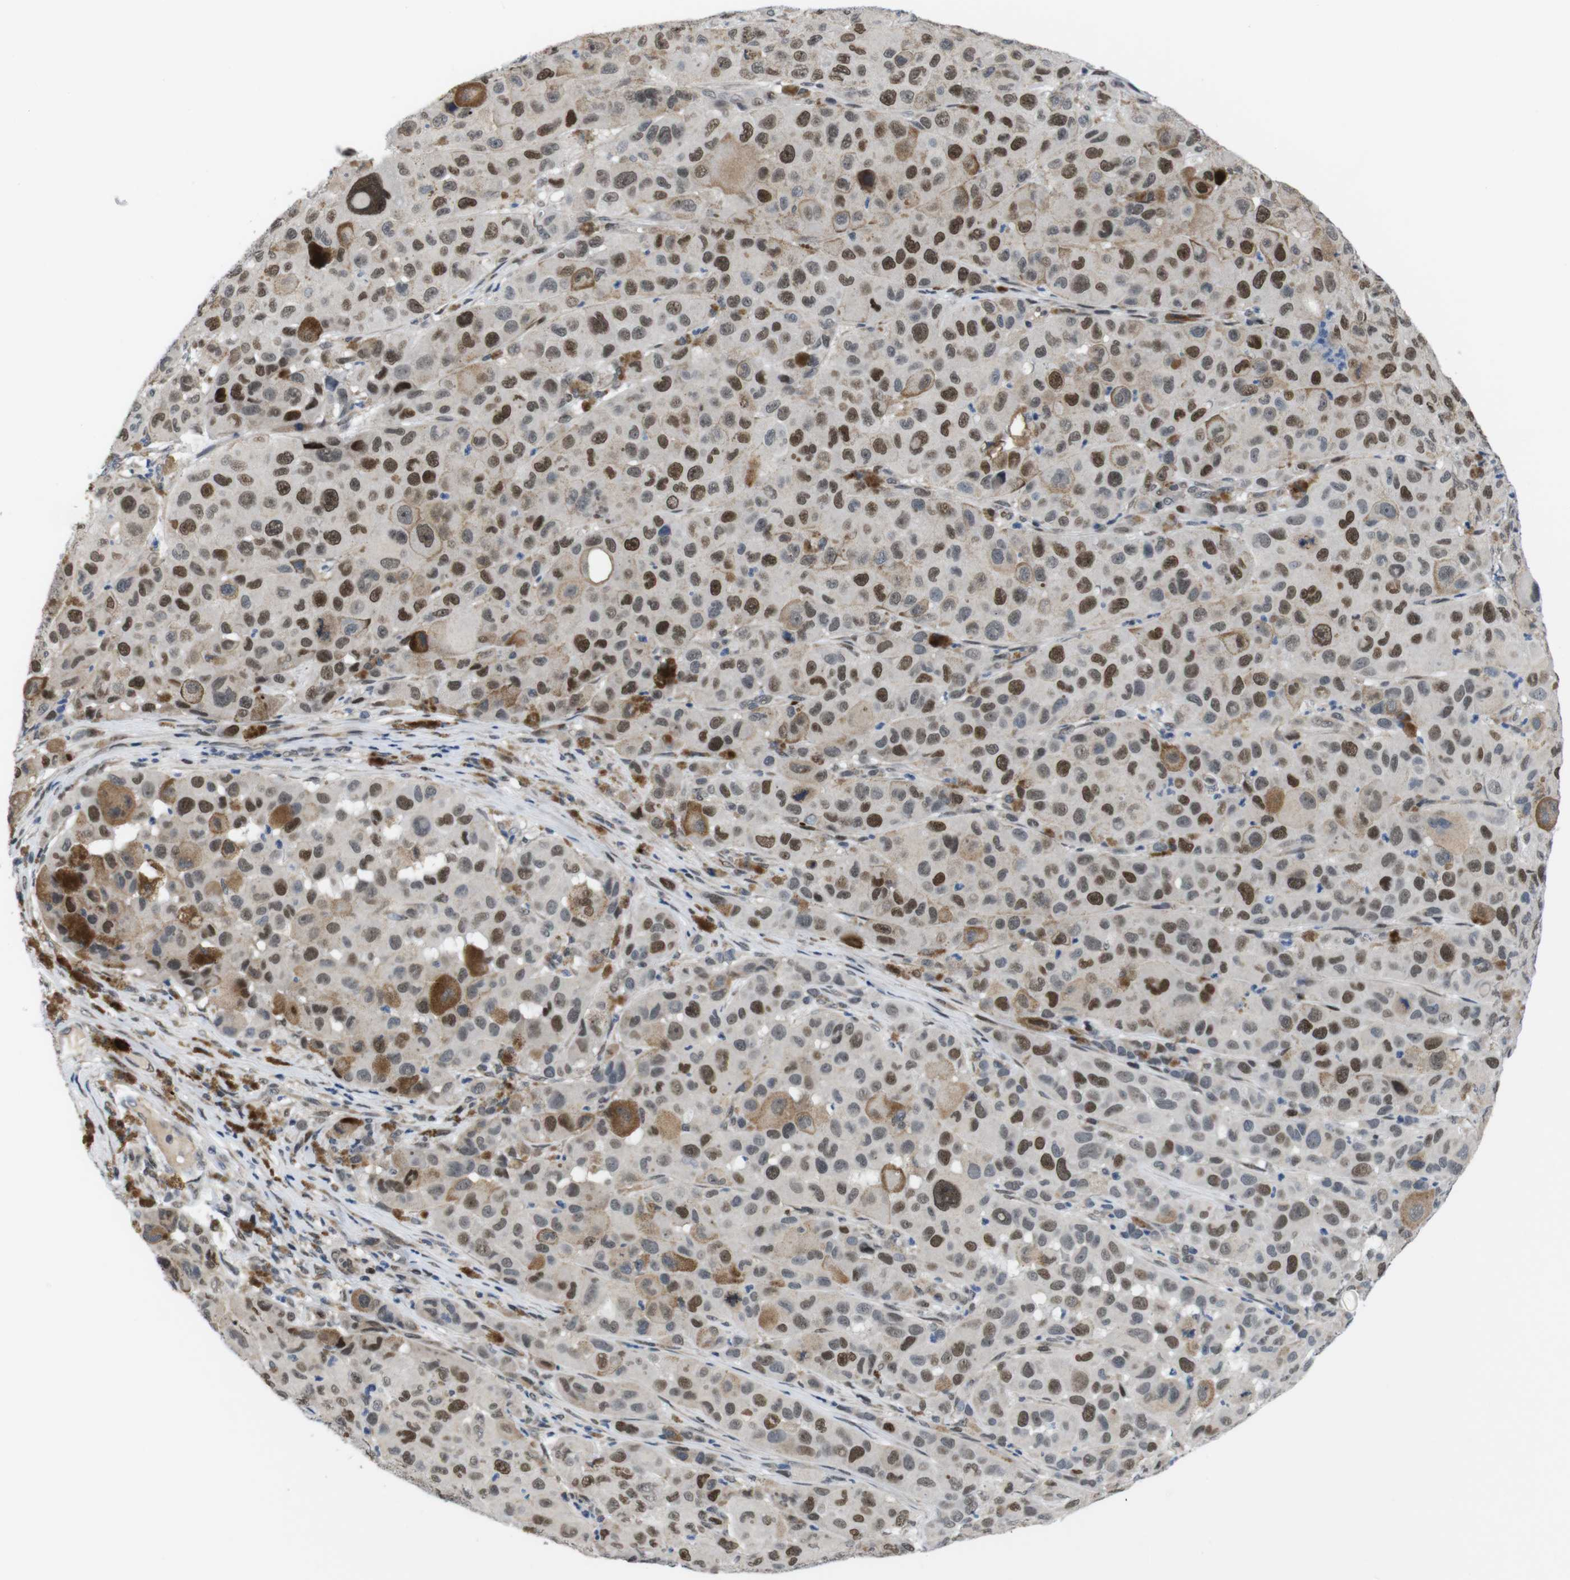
{"staining": {"intensity": "moderate", "quantity": ">75%", "location": "nuclear"}, "tissue": "melanoma", "cell_type": "Tumor cells", "image_type": "cancer", "snomed": [{"axis": "morphology", "description": "Malignant melanoma, NOS"}, {"axis": "topography", "description": "Skin"}], "caption": "This micrograph exhibits malignant melanoma stained with IHC to label a protein in brown. The nuclear of tumor cells show moderate positivity for the protein. Nuclei are counter-stained blue.", "gene": "SMCO2", "patient": {"sex": "male", "age": 96}}